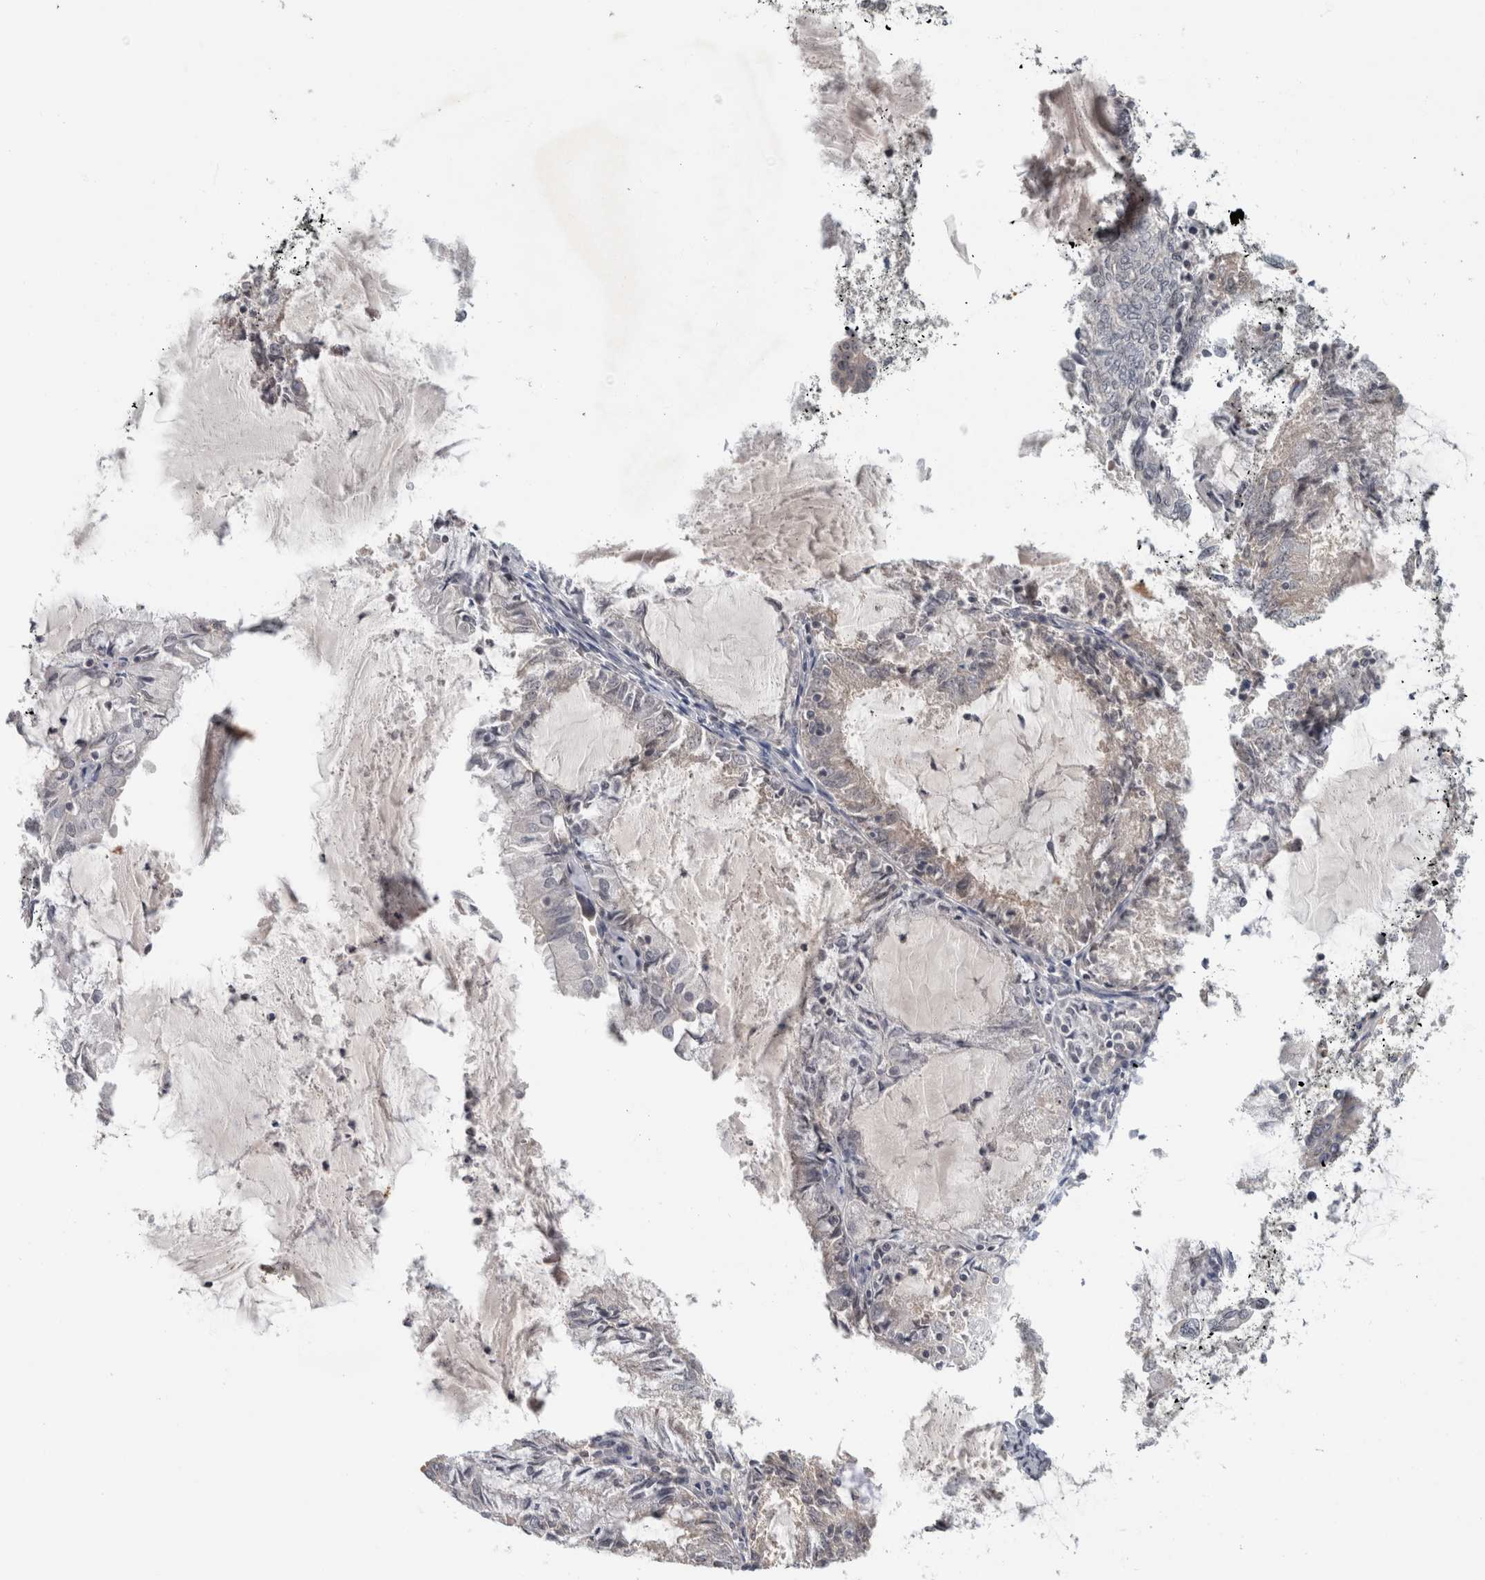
{"staining": {"intensity": "weak", "quantity": "<25%", "location": "cytoplasmic/membranous"}, "tissue": "endometrial cancer", "cell_type": "Tumor cells", "image_type": "cancer", "snomed": [{"axis": "morphology", "description": "Adenocarcinoma, NOS"}, {"axis": "topography", "description": "Endometrium"}], "caption": "The micrograph shows no significant expression in tumor cells of endometrial cancer (adenocarcinoma).", "gene": "RBM28", "patient": {"sex": "female", "age": 57}}